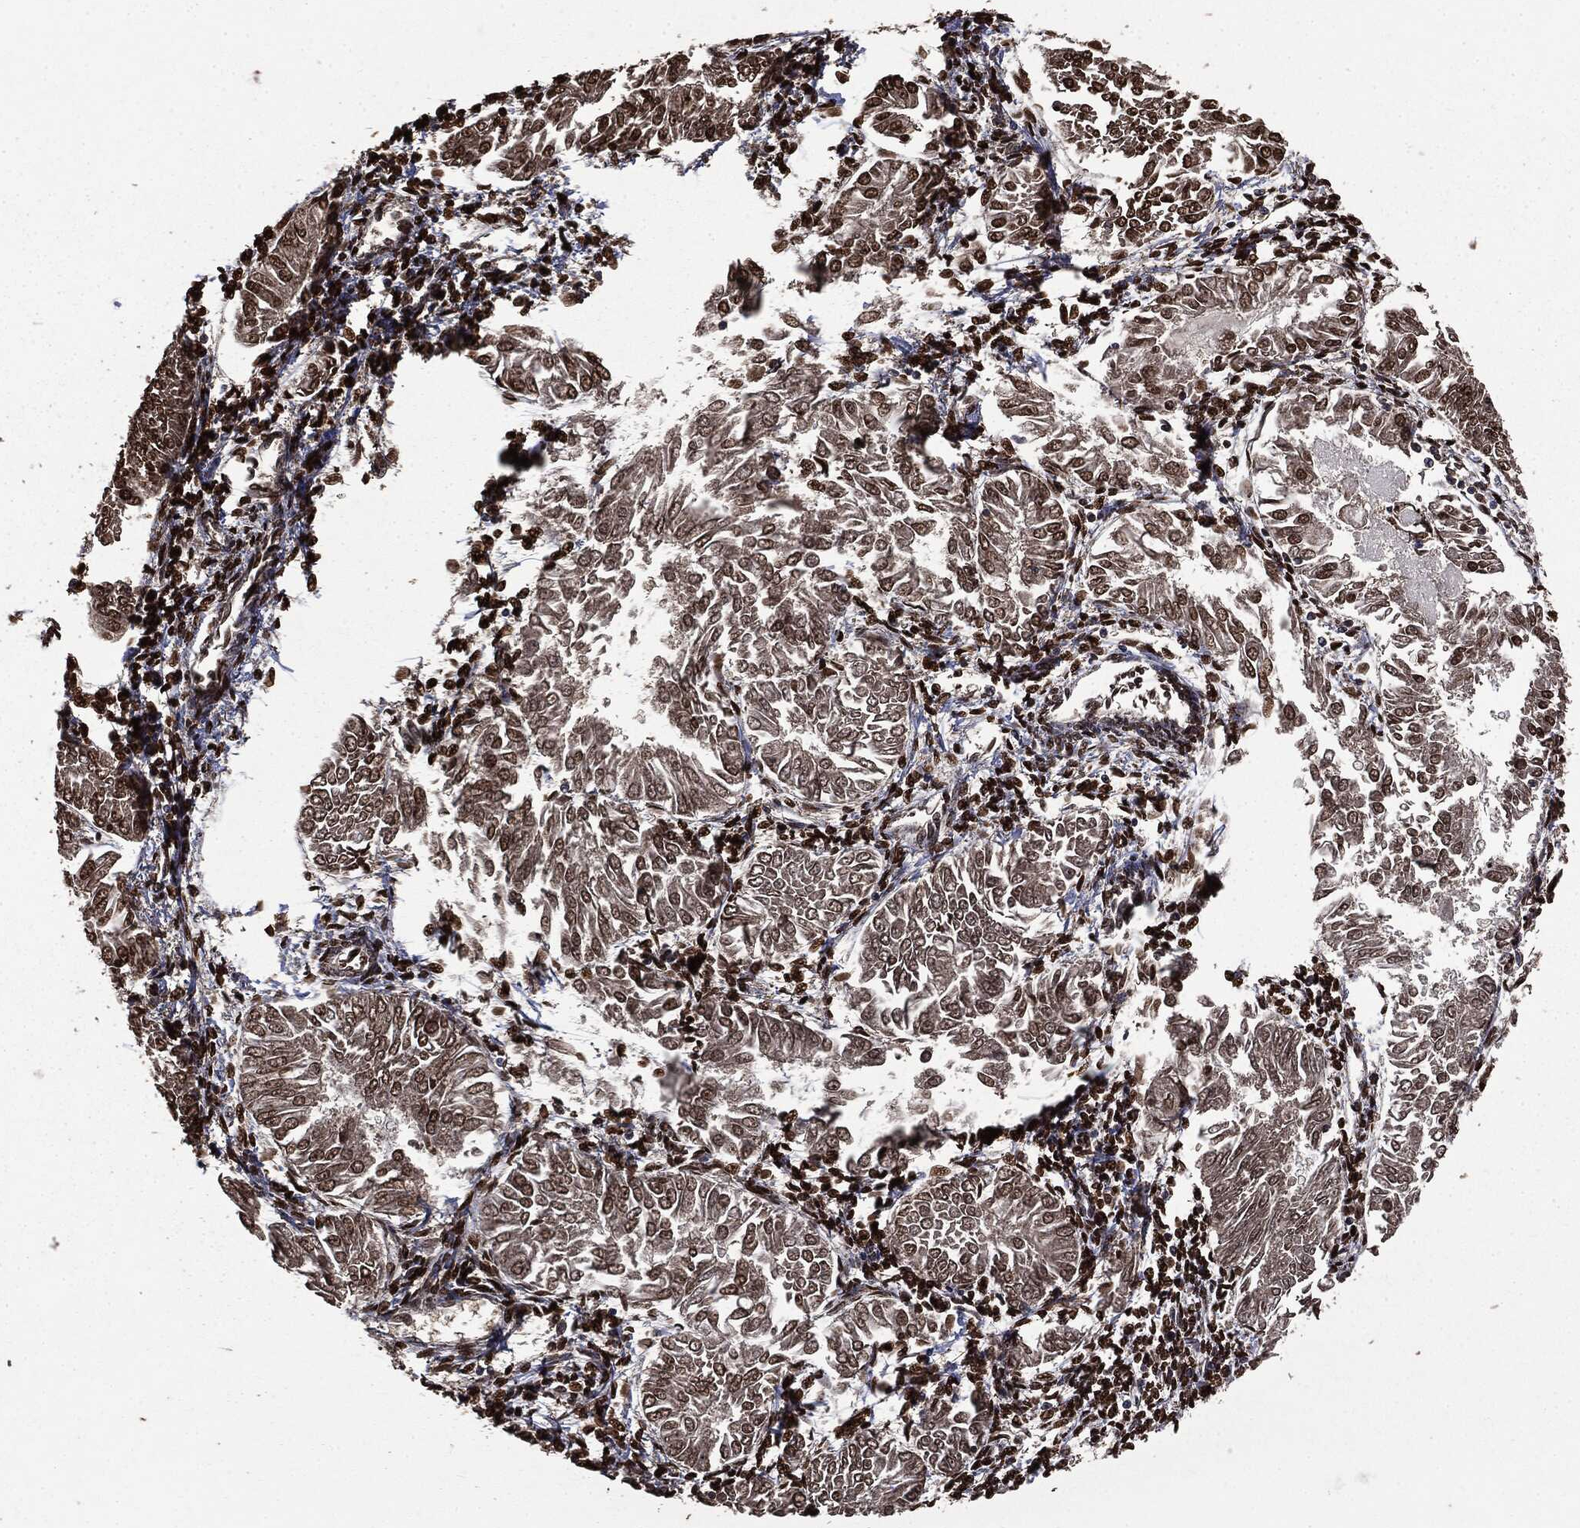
{"staining": {"intensity": "moderate", "quantity": ">75%", "location": "cytoplasmic/membranous,nuclear"}, "tissue": "endometrial cancer", "cell_type": "Tumor cells", "image_type": "cancer", "snomed": [{"axis": "morphology", "description": "Adenocarcinoma, NOS"}, {"axis": "topography", "description": "Endometrium"}], "caption": "An image of adenocarcinoma (endometrial) stained for a protein demonstrates moderate cytoplasmic/membranous and nuclear brown staining in tumor cells. The protein is stained brown, and the nuclei are stained in blue (DAB (3,3'-diaminobenzidine) IHC with brightfield microscopy, high magnification).", "gene": "PPP6R2", "patient": {"sex": "female", "age": 53}}